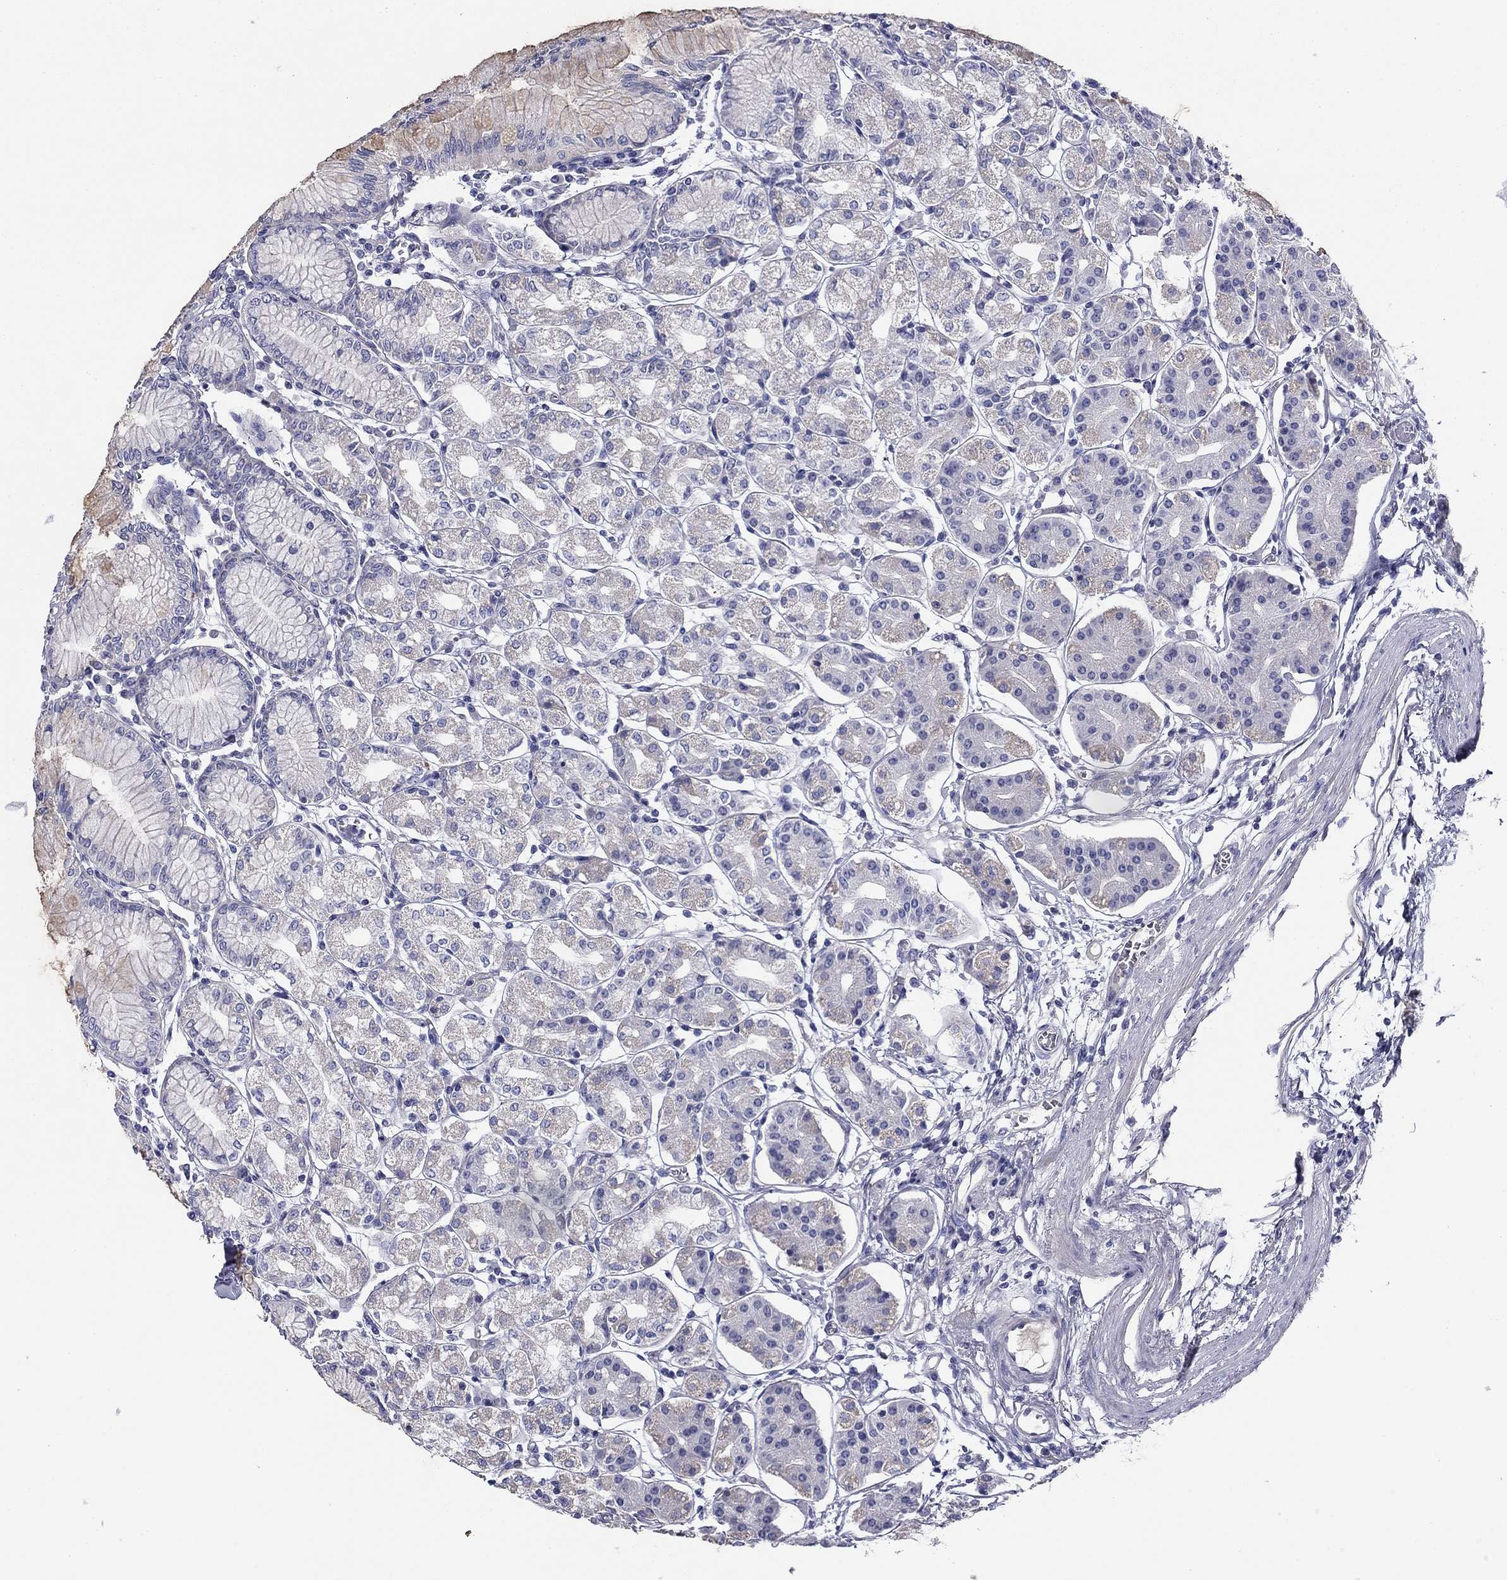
{"staining": {"intensity": "weak", "quantity": "<25%", "location": "cytoplasmic/membranous"}, "tissue": "stomach", "cell_type": "Glandular cells", "image_type": "normal", "snomed": [{"axis": "morphology", "description": "Normal tissue, NOS"}, {"axis": "topography", "description": "Skeletal muscle"}, {"axis": "topography", "description": "Stomach"}], "caption": "There is no significant positivity in glandular cells of stomach. (DAB (3,3'-diaminobenzidine) immunohistochemistry (IHC) with hematoxylin counter stain).", "gene": "CPLX4", "patient": {"sex": "female", "age": 57}}